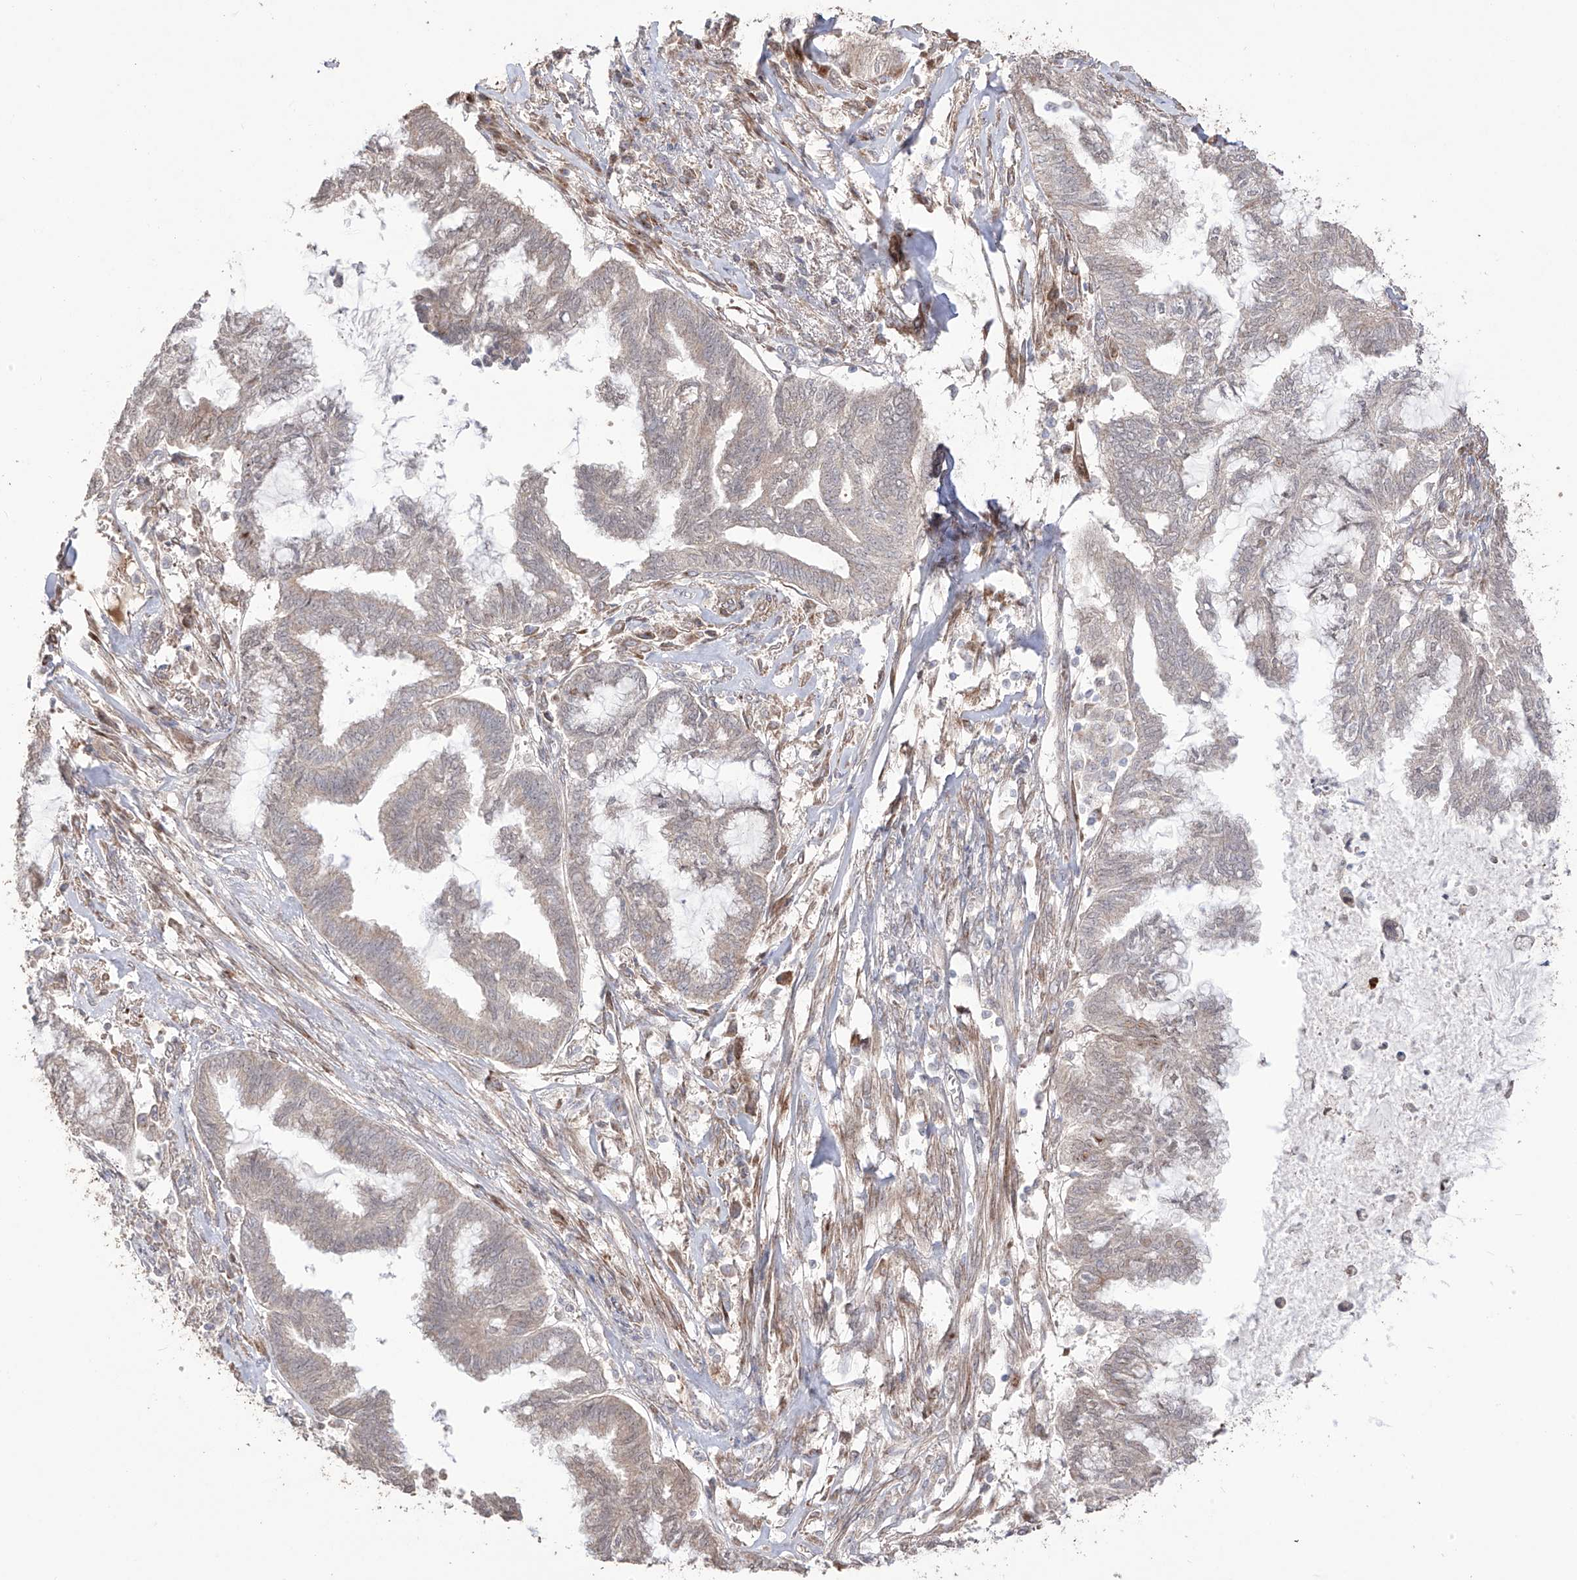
{"staining": {"intensity": "negative", "quantity": "none", "location": "none"}, "tissue": "endometrial cancer", "cell_type": "Tumor cells", "image_type": "cancer", "snomed": [{"axis": "morphology", "description": "Adenocarcinoma, NOS"}, {"axis": "topography", "description": "Endometrium"}], "caption": "High power microscopy photomicrograph of an immunohistochemistry histopathology image of endometrial adenocarcinoma, revealing no significant positivity in tumor cells.", "gene": "YKT6", "patient": {"sex": "female", "age": 86}}